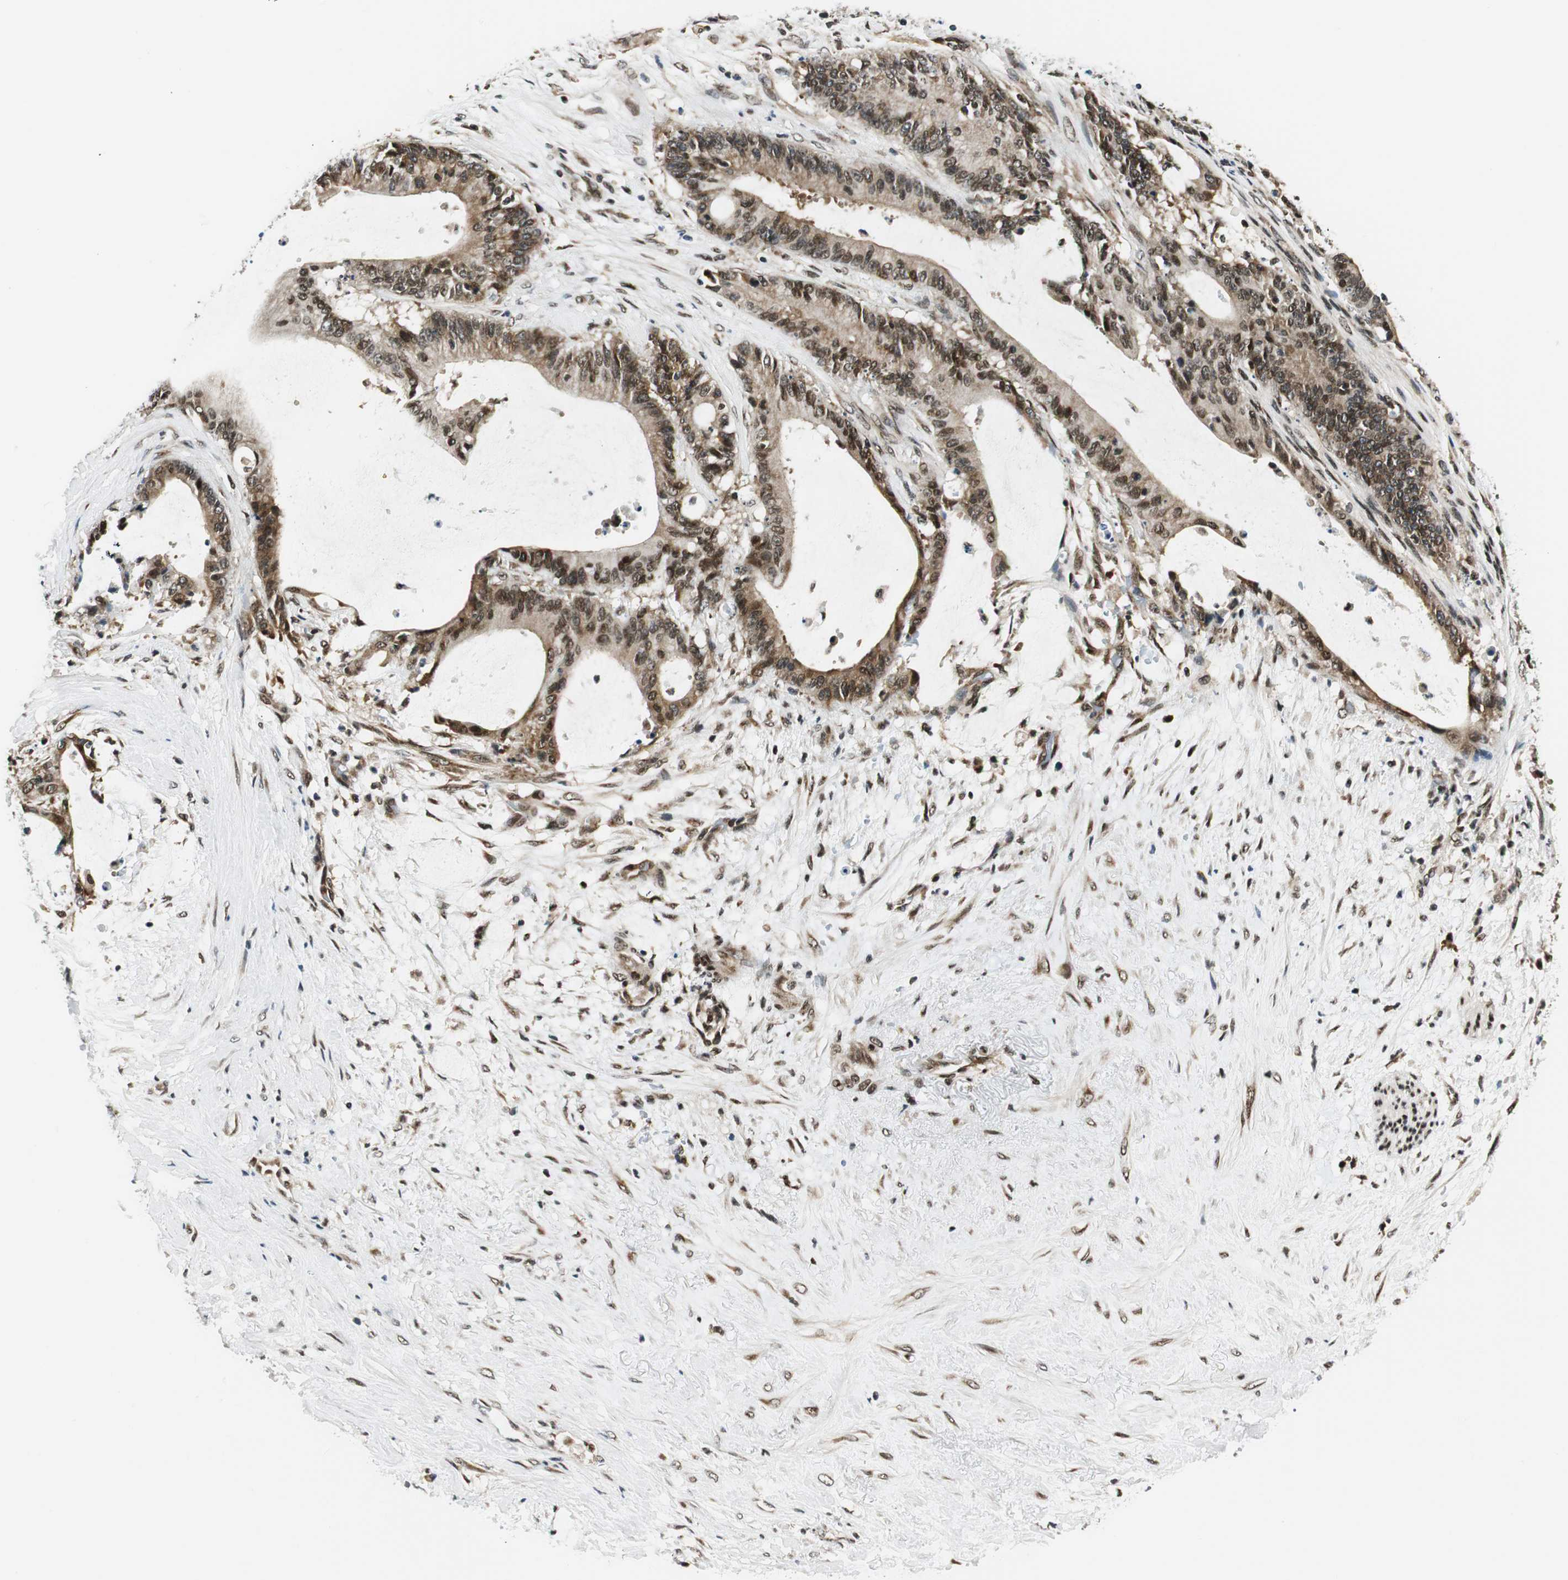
{"staining": {"intensity": "moderate", "quantity": "25%-75%", "location": "nuclear"}, "tissue": "liver cancer", "cell_type": "Tumor cells", "image_type": "cancer", "snomed": [{"axis": "morphology", "description": "Cholangiocarcinoma"}, {"axis": "topography", "description": "Liver"}], "caption": "DAB (3,3'-diaminobenzidine) immunohistochemical staining of liver cancer demonstrates moderate nuclear protein staining in approximately 25%-75% of tumor cells.", "gene": "RING1", "patient": {"sex": "female", "age": 73}}